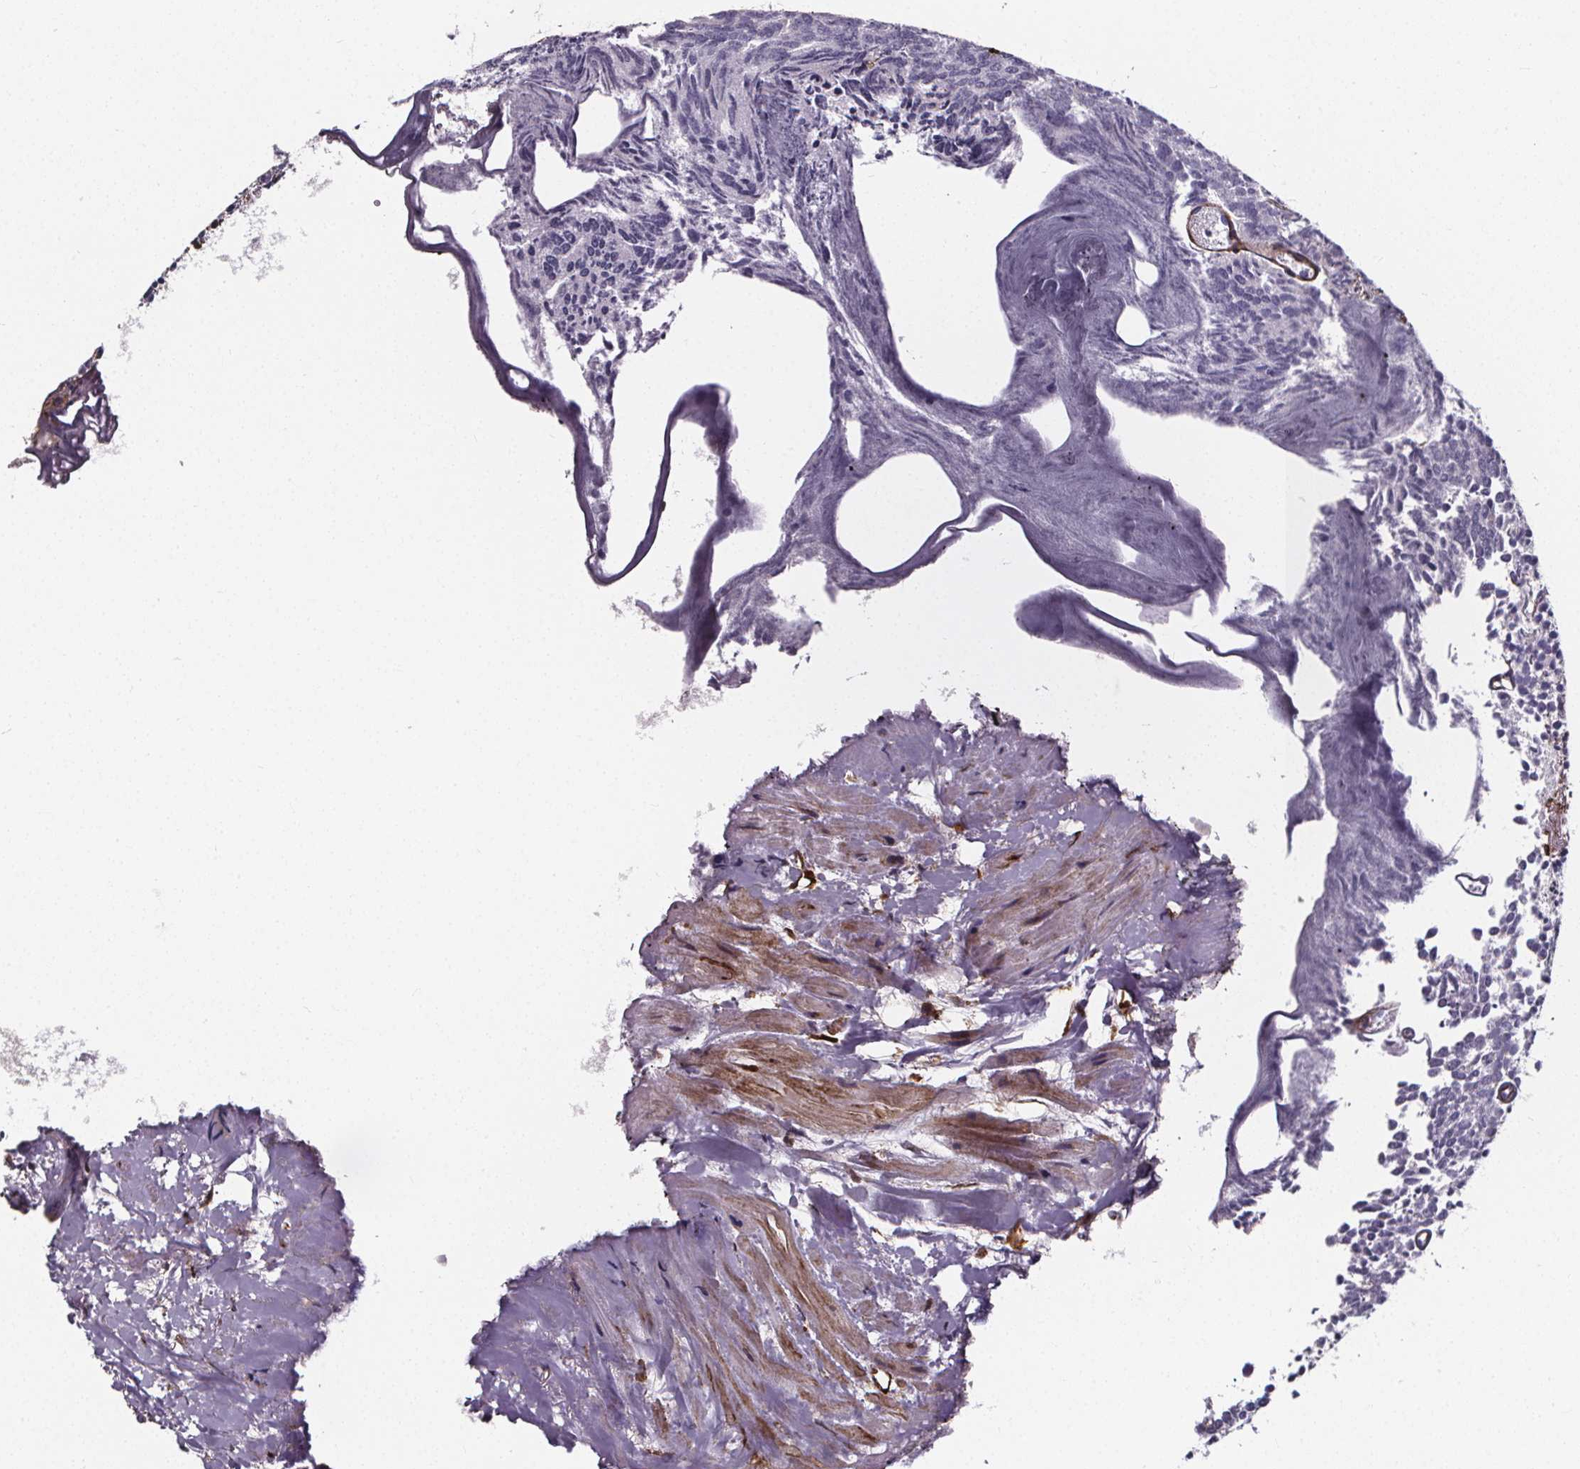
{"staining": {"intensity": "negative", "quantity": "none", "location": "none"}, "tissue": "prostate cancer", "cell_type": "Tumor cells", "image_type": "cancer", "snomed": [{"axis": "morphology", "description": "Adenocarcinoma, High grade"}, {"axis": "topography", "description": "Prostate"}], "caption": "Prostate high-grade adenocarcinoma was stained to show a protein in brown. There is no significant positivity in tumor cells.", "gene": "AEBP1", "patient": {"sex": "male", "age": 58}}